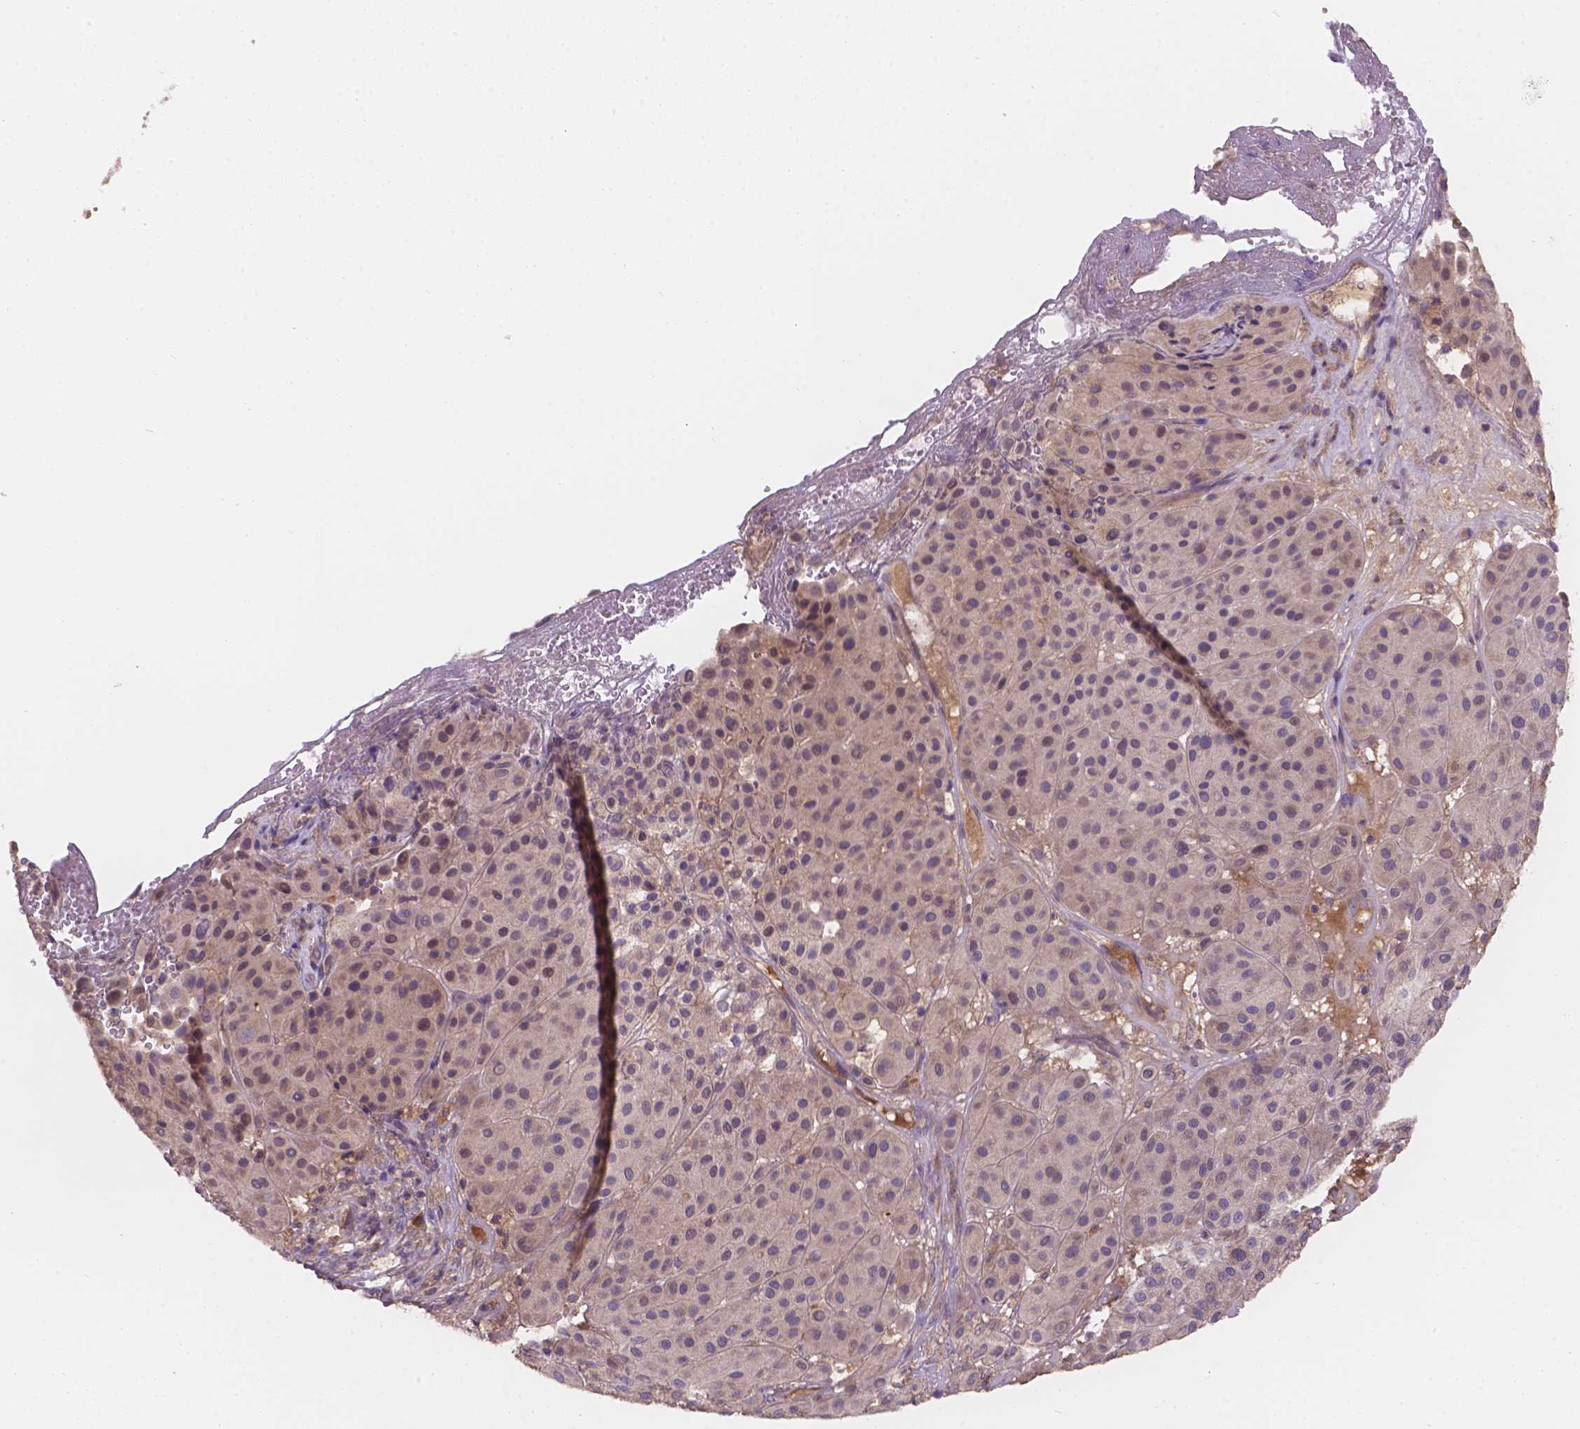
{"staining": {"intensity": "weak", "quantity": "25%-75%", "location": "cytoplasmic/membranous"}, "tissue": "melanoma", "cell_type": "Tumor cells", "image_type": "cancer", "snomed": [{"axis": "morphology", "description": "Malignant melanoma, Metastatic site"}, {"axis": "topography", "description": "Smooth muscle"}], "caption": "An immunohistochemistry (IHC) micrograph of tumor tissue is shown. Protein staining in brown shows weak cytoplasmic/membranous positivity in melanoma within tumor cells. (Stains: DAB (3,3'-diaminobenzidine) in brown, nuclei in blue, Microscopy: brightfield microscopy at high magnification).", "gene": "CDK10", "patient": {"sex": "male", "age": 41}}